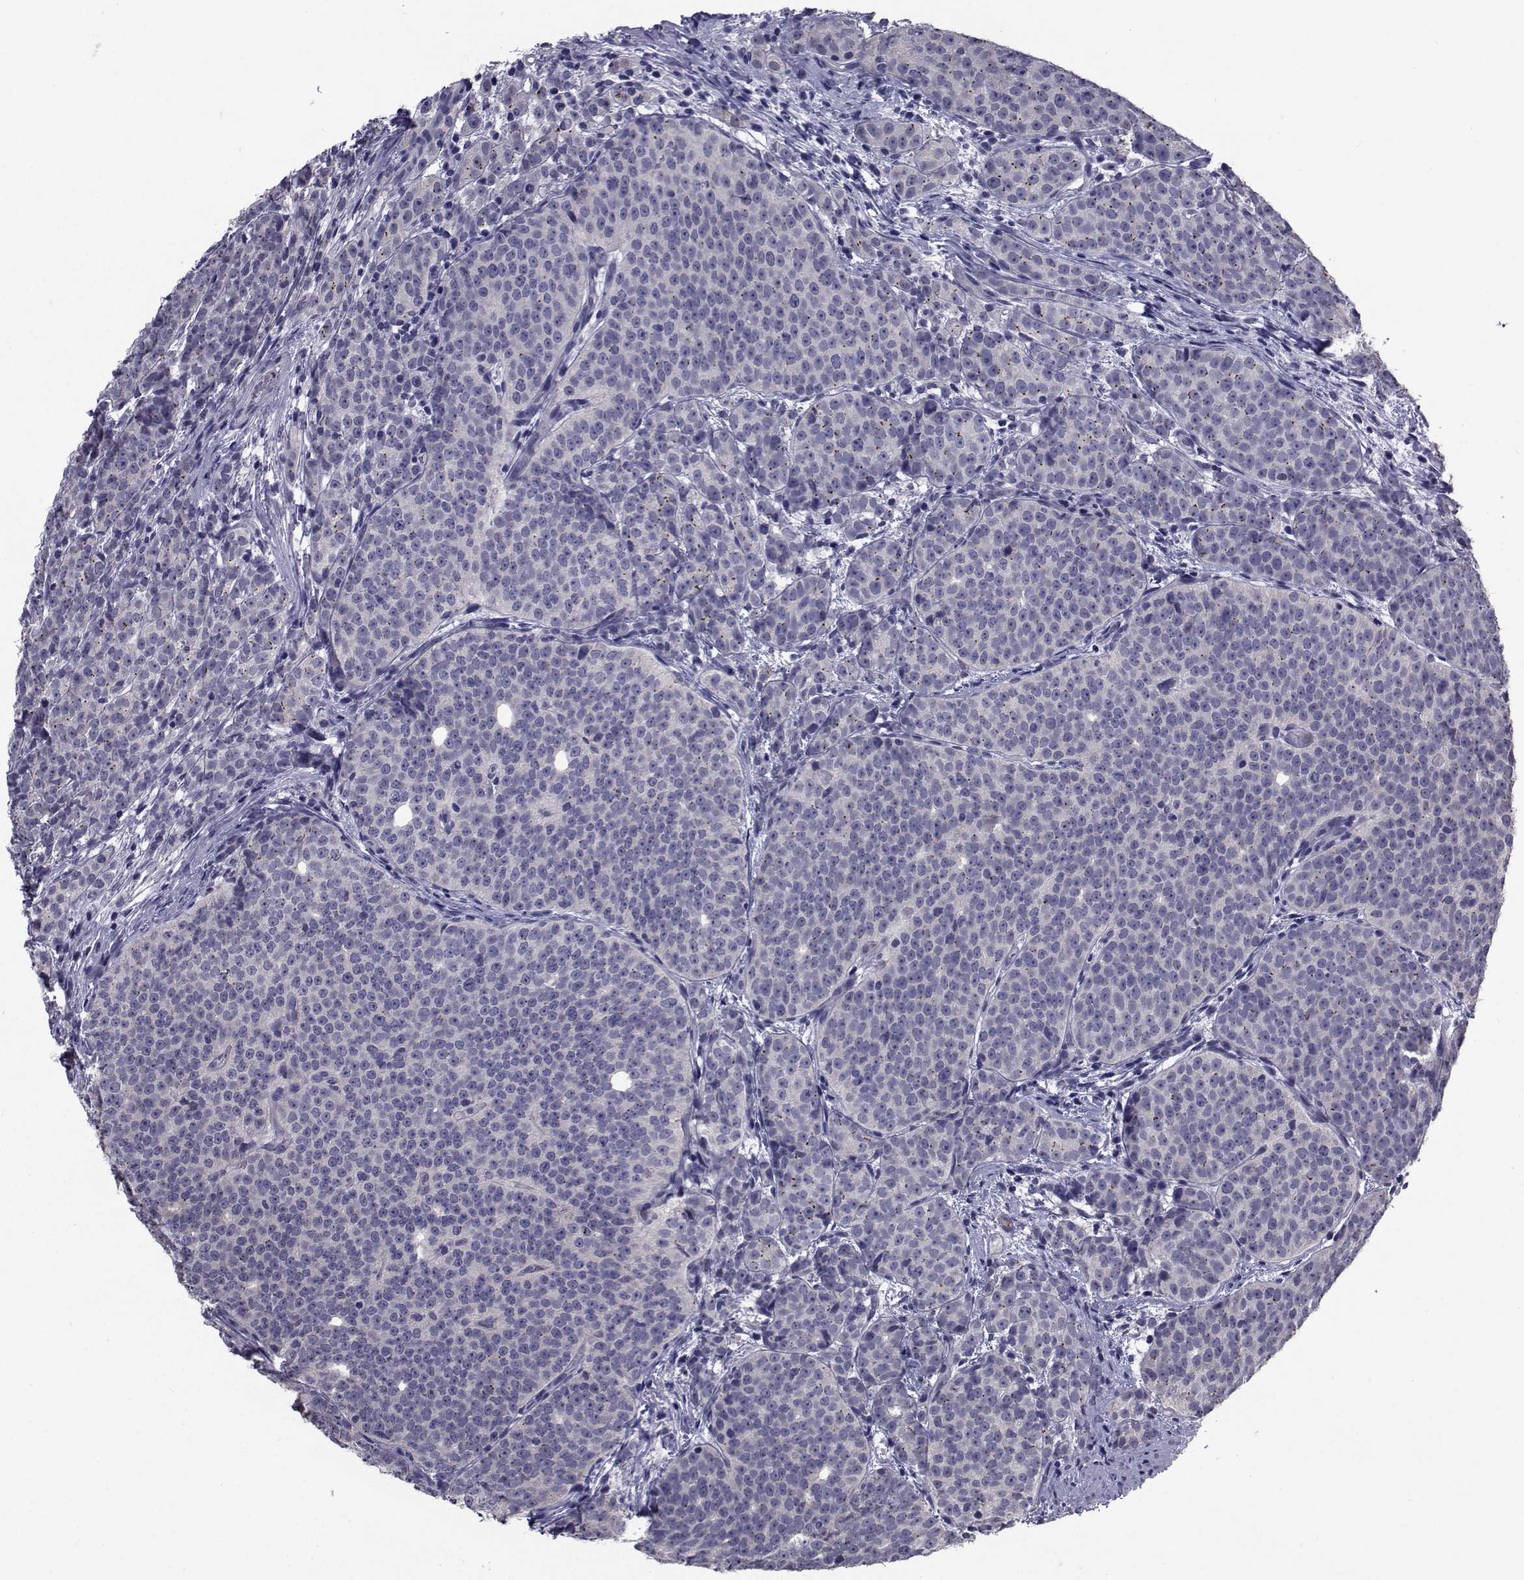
{"staining": {"intensity": "negative", "quantity": "none", "location": "none"}, "tissue": "prostate cancer", "cell_type": "Tumor cells", "image_type": "cancer", "snomed": [{"axis": "morphology", "description": "Adenocarcinoma, High grade"}, {"axis": "topography", "description": "Prostate"}], "caption": "IHC of human adenocarcinoma (high-grade) (prostate) exhibits no staining in tumor cells. (Brightfield microscopy of DAB (3,3'-diaminobenzidine) IHC at high magnification).", "gene": "SEMA5B", "patient": {"sex": "male", "age": 53}}